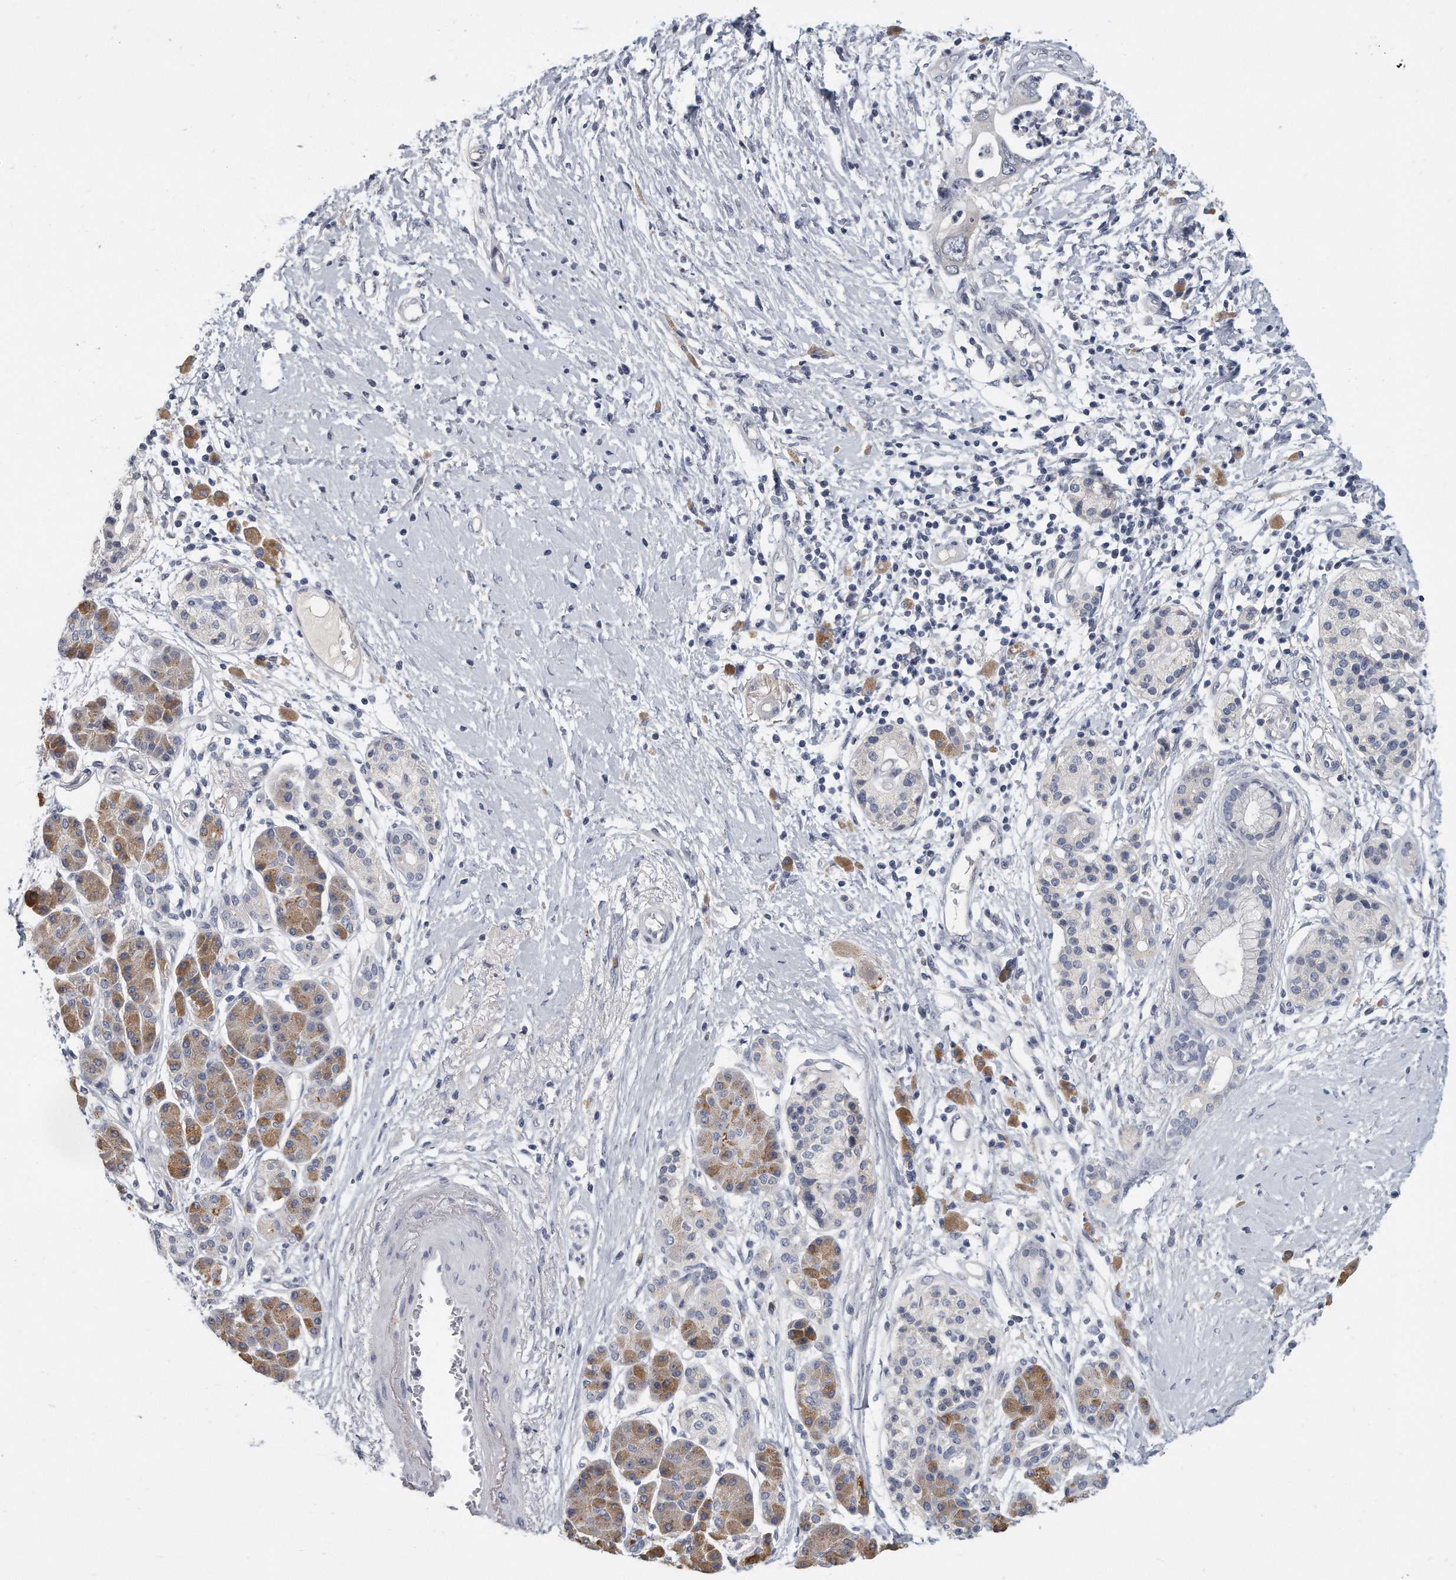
{"staining": {"intensity": "negative", "quantity": "none", "location": "none"}, "tissue": "pancreatic cancer", "cell_type": "Tumor cells", "image_type": "cancer", "snomed": [{"axis": "morphology", "description": "Adenocarcinoma, NOS"}, {"axis": "topography", "description": "Pancreas"}], "caption": "DAB immunohistochemical staining of human pancreatic cancer (adenocarcinoma) shows no significant positivity in tumor cells.", "gene": "KLHL7", "patient": {"sex": "male", "age": 66}}